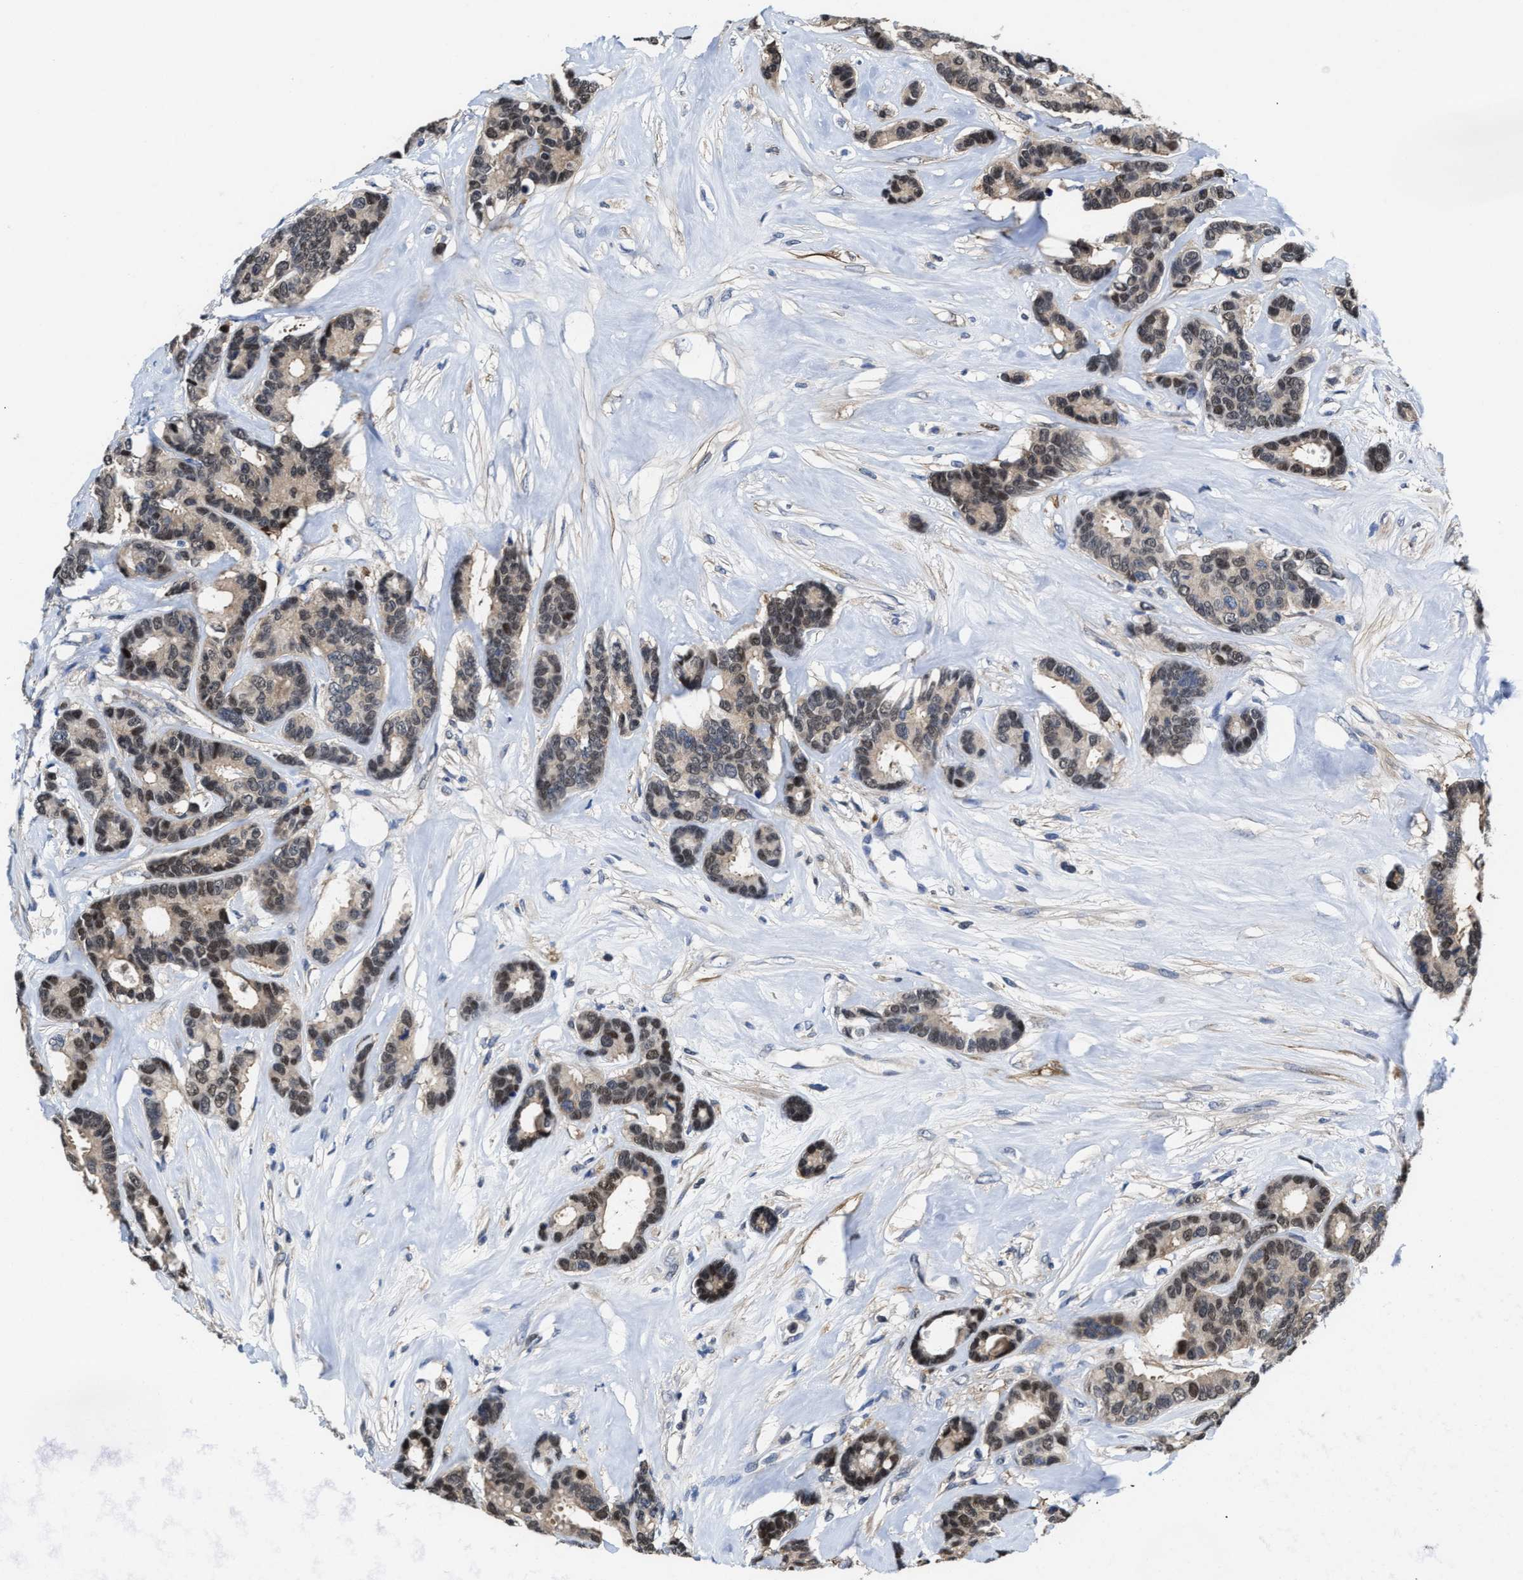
{"staining": {"intensity": "moderate", "quantity": ">75%", "location": "nuclear"}, "tissue": "breast cancer", "cell_type": "Tumor cells", "image_type": "cancer", "snomed": [{"axis": "morphology", "description": "Duct carcinoma"}, {"axis": "topography", "description": "Breast"}], "caption": "A photomicrograph showing moderate nuclear positivity in about >75% of tumor cells in intraductal carcinoma (breast), as visualized by brown immunohistochemical staining.", "gene": "KIF12", "patient": {"sex": "female", "age": 87}}